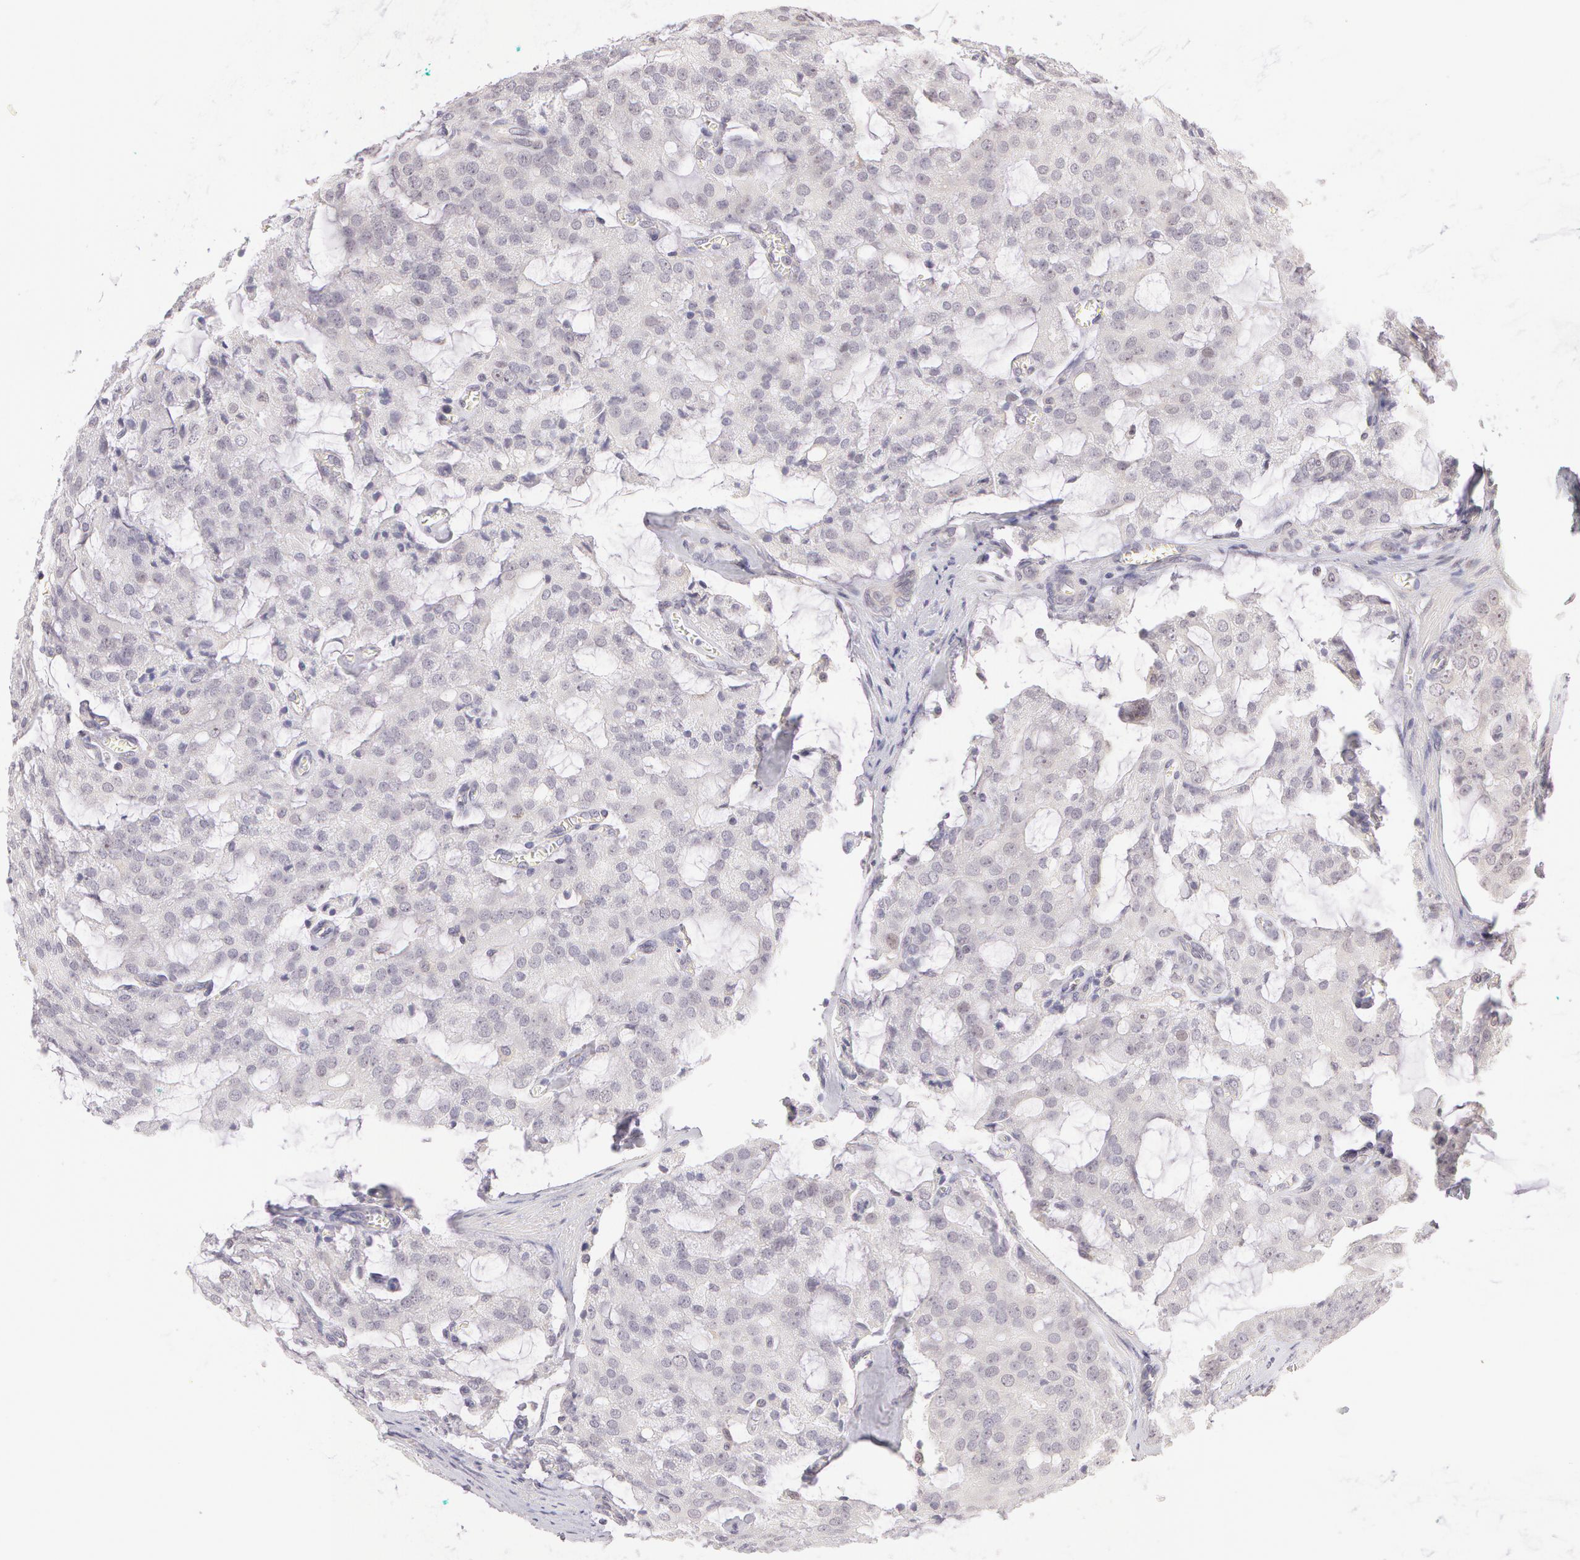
{"staining": {"intensity": "negative", "quantity": "none", "location": "none"}, "tissue": "prostate cancer", "cell_type": "Tumor cells", "image_type": "cancer", "snomed": [{"axis": "morphology", "description": "Adenocarcinoma, Medium grade"}, {"axis": "topography", "description": "Prostate"}], "caption": "Human prostate cancer (medium-grade adenocarcinoma) stained for a protein using immunohistochemistry displays no expression in tumor cells.", "gene": "ZNF597", "patient": {"sex": "male", "age": 60}}